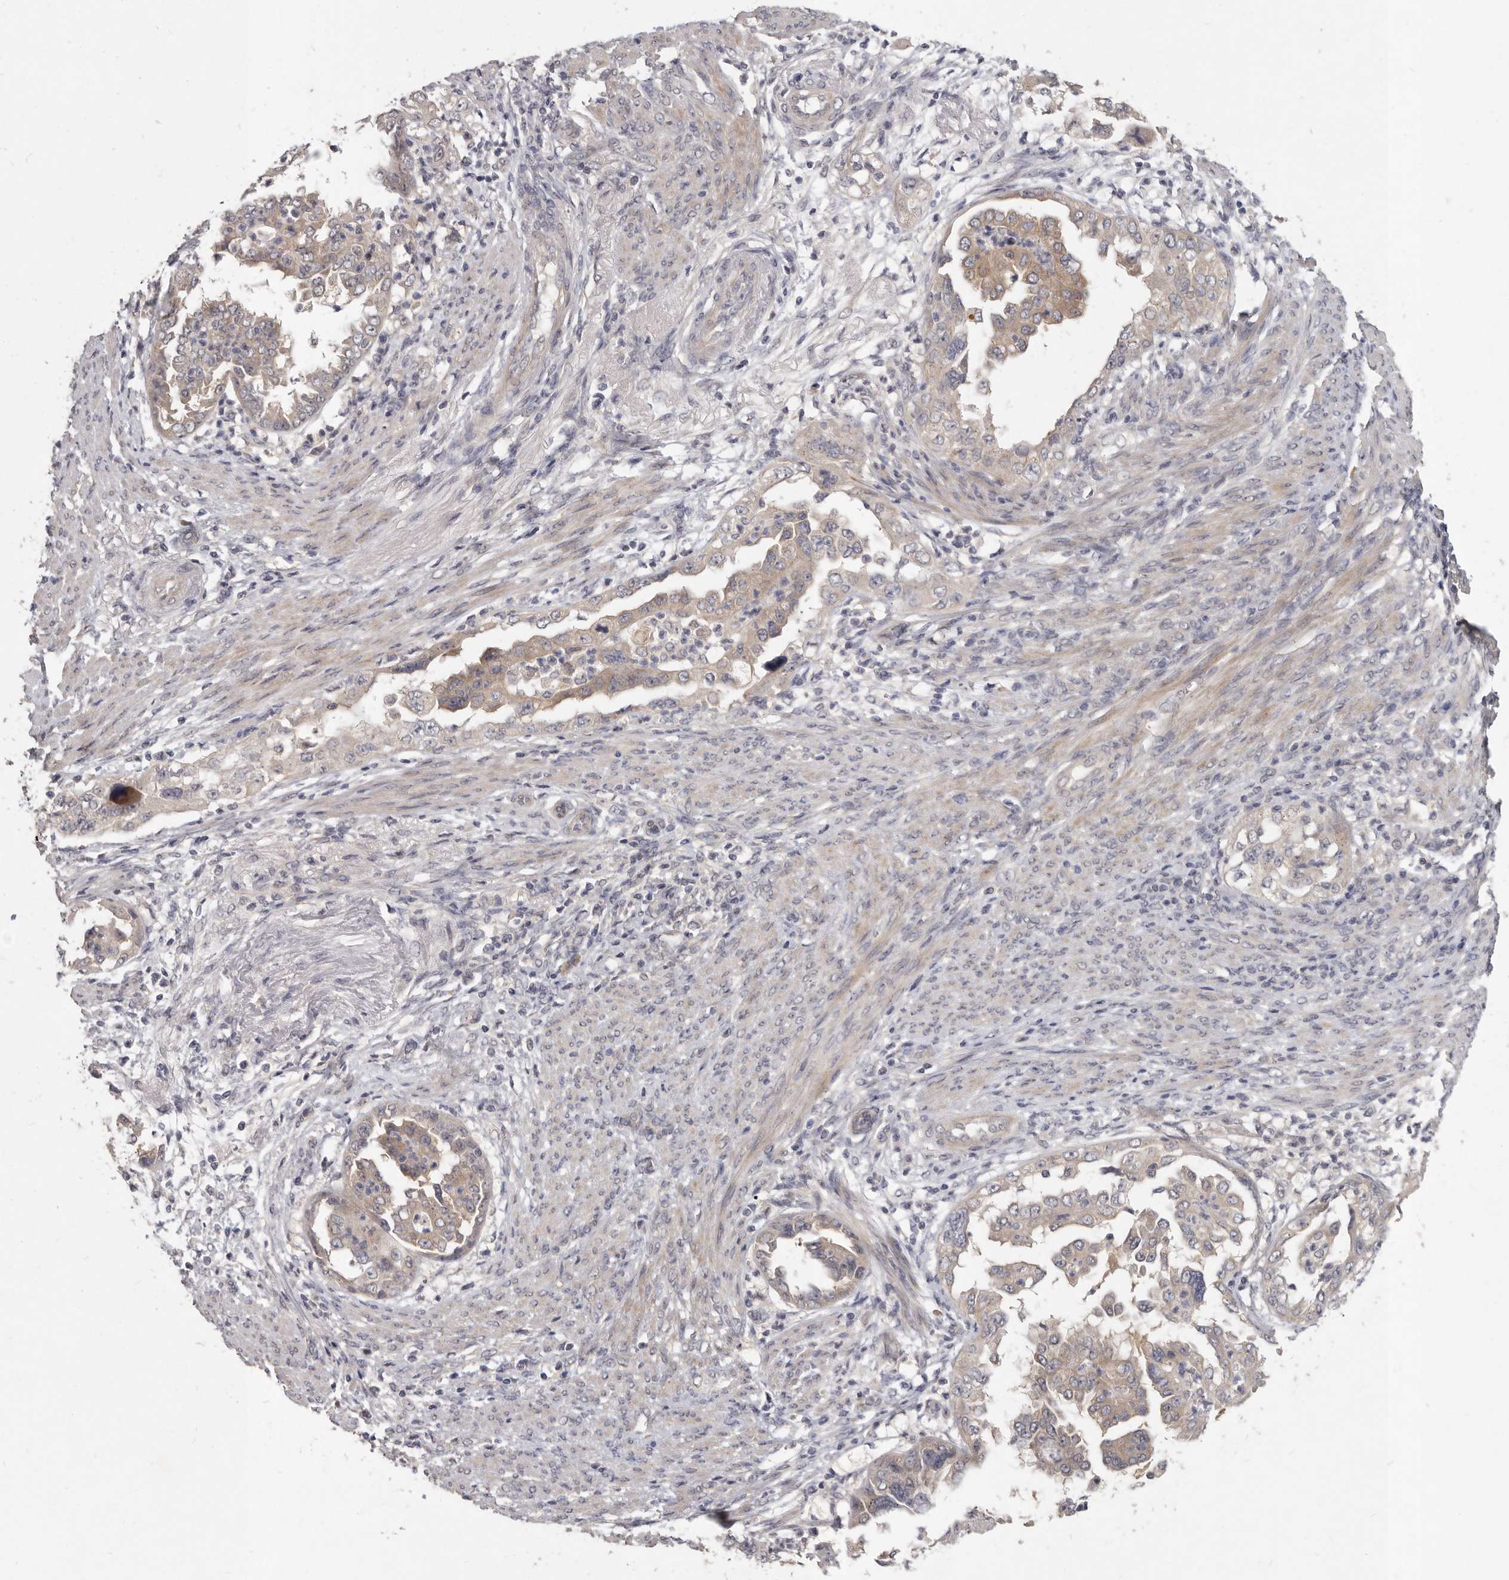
{"staining": {"intensity": "weak", "quantity": "25%-75%", "location": "cytoplasmic/membranous"}, "tissue": "endometrial cancer", "cell_type": "Tumor cells", "image_type": "cancer", "snomed": [{"axis": "morphology", "description": "Adenocarcinoma, NOS"}, {"axis": "topography", "description": "Endometrium"}], "caption": "Endometrial adenocarcinoma stained for a protein shows weak cytoplasmic/membranous positivity in tumor cells. The protein of interest is stained brown, and the nuclei are stained in blue (DAB IHC with brightfield microscopy, high magnification).", "gene": "SLC22A1", "patient": {"sex": "female", "age": 85}}